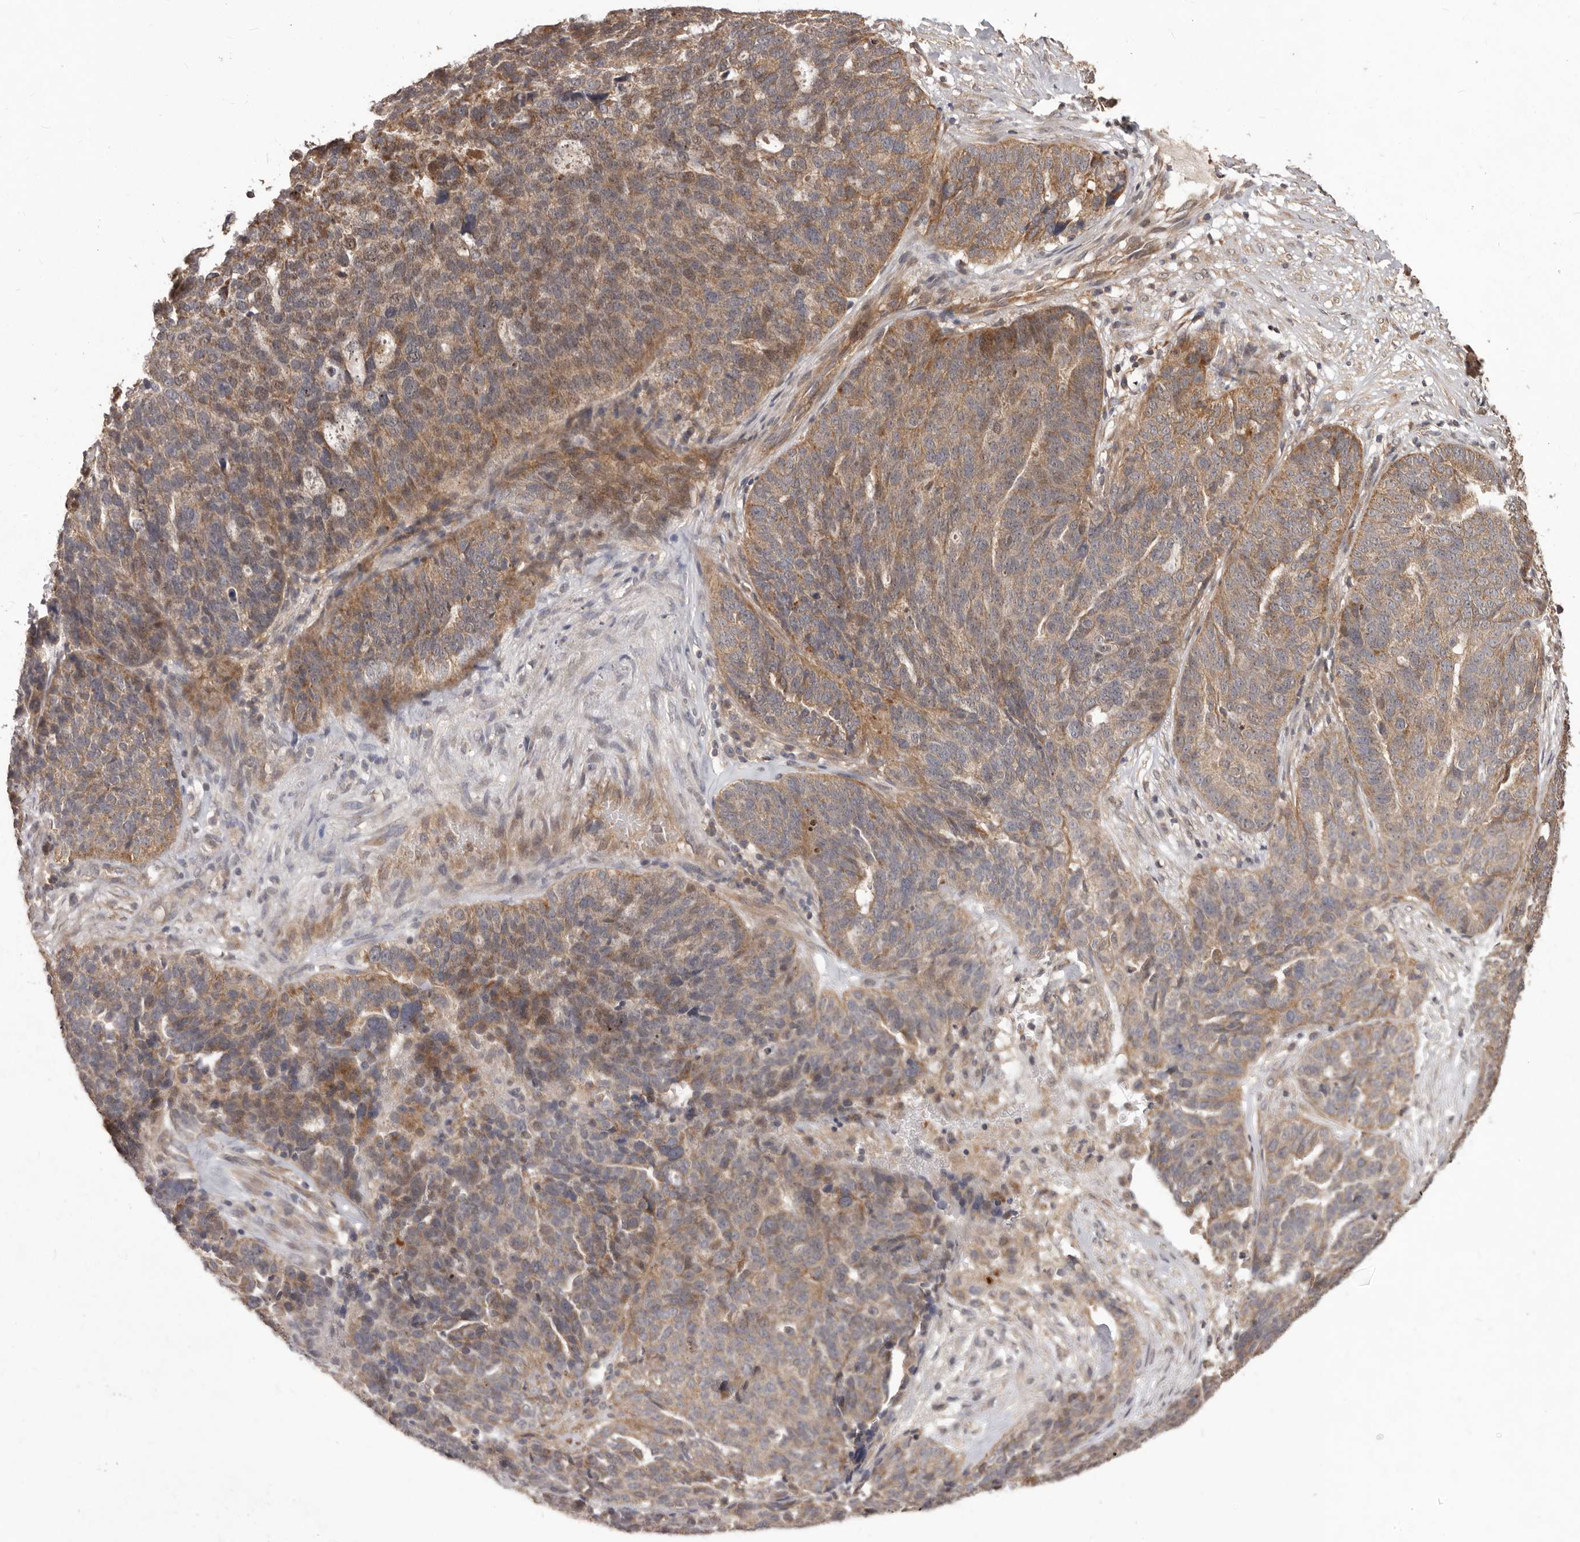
{"staining": {"intensity": "moderate", "quantity": ">75%", "location": "cytoplasmic/membranous"}, "tissue": "ovarian cancer", "cell_type": "Tumor cells", "image_type": "cancer", "snomed": [{"axis": "morphology", "description": "Cystadenocarcinoma, serous, NOS"}, {"axis": "topography", "description": "Ovary"}], "caption": "A micrograph of ovarian cancer (serous cystadenocarcinoma) stained for a protein displays moderate cytoplasmic/membranous brown staining in tumor cells. (IHC, brightfield microscopy, high magnification).", "gene": "MTO1", "patient": {"sex": "female", "age": 59}}